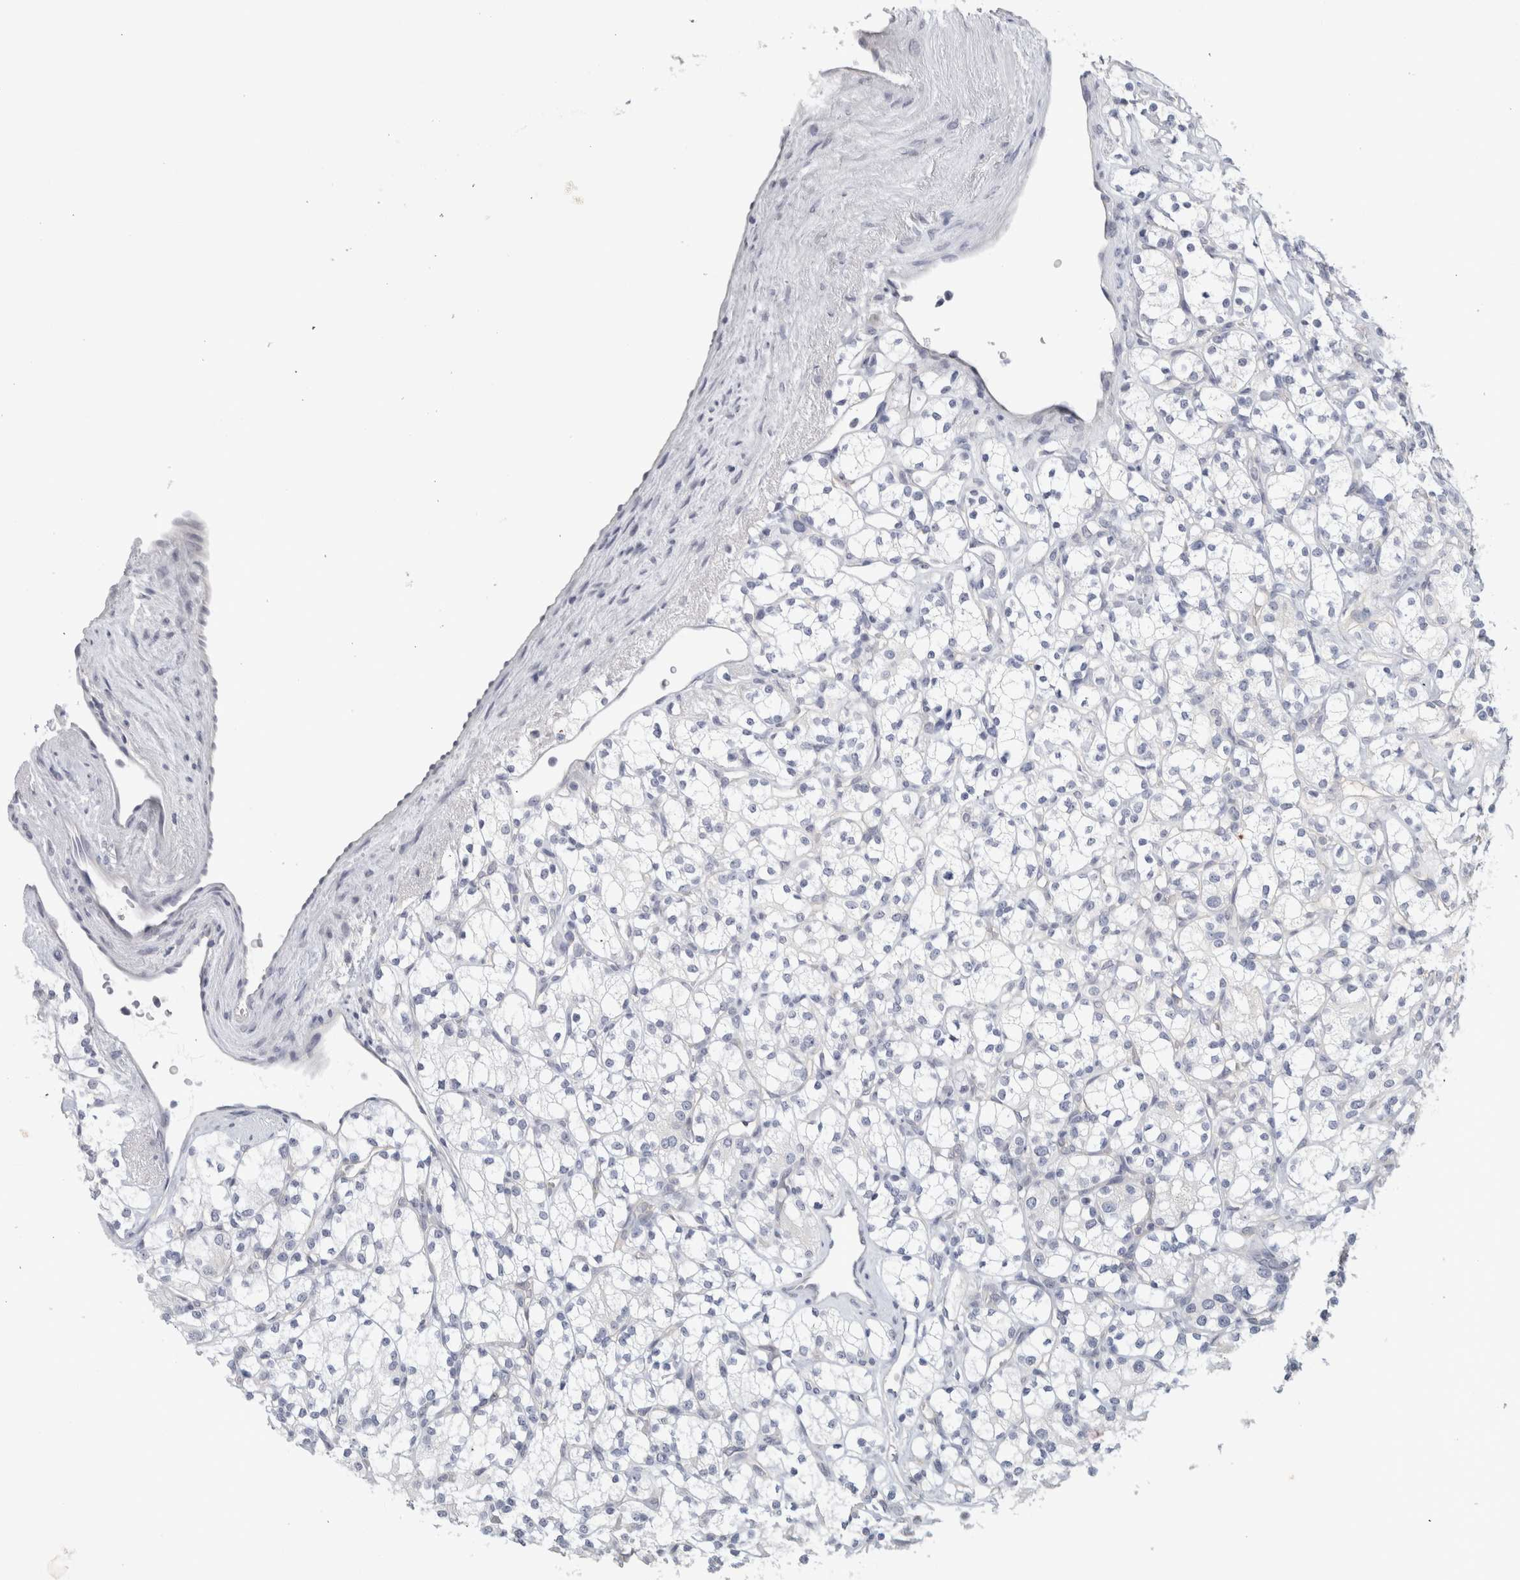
{"staining": {"intensity": "negative", "quantity": "none", "location": "none"}, "tissue": "renal cancer", "cell_type": "Tumor cells", "image_type": "cancer", "snomed": [{"axis": "morphology", "description": "Adenocarcinoma, NOS"}, {"axis": "topography", "description": "Kidney"}], "caption": "Immunohistochemical staining of renal adenocarcinoma shows no significant expression in tumor cells.", "gene": "TONSL", "patient": {"sex": "male", "age": 77}}